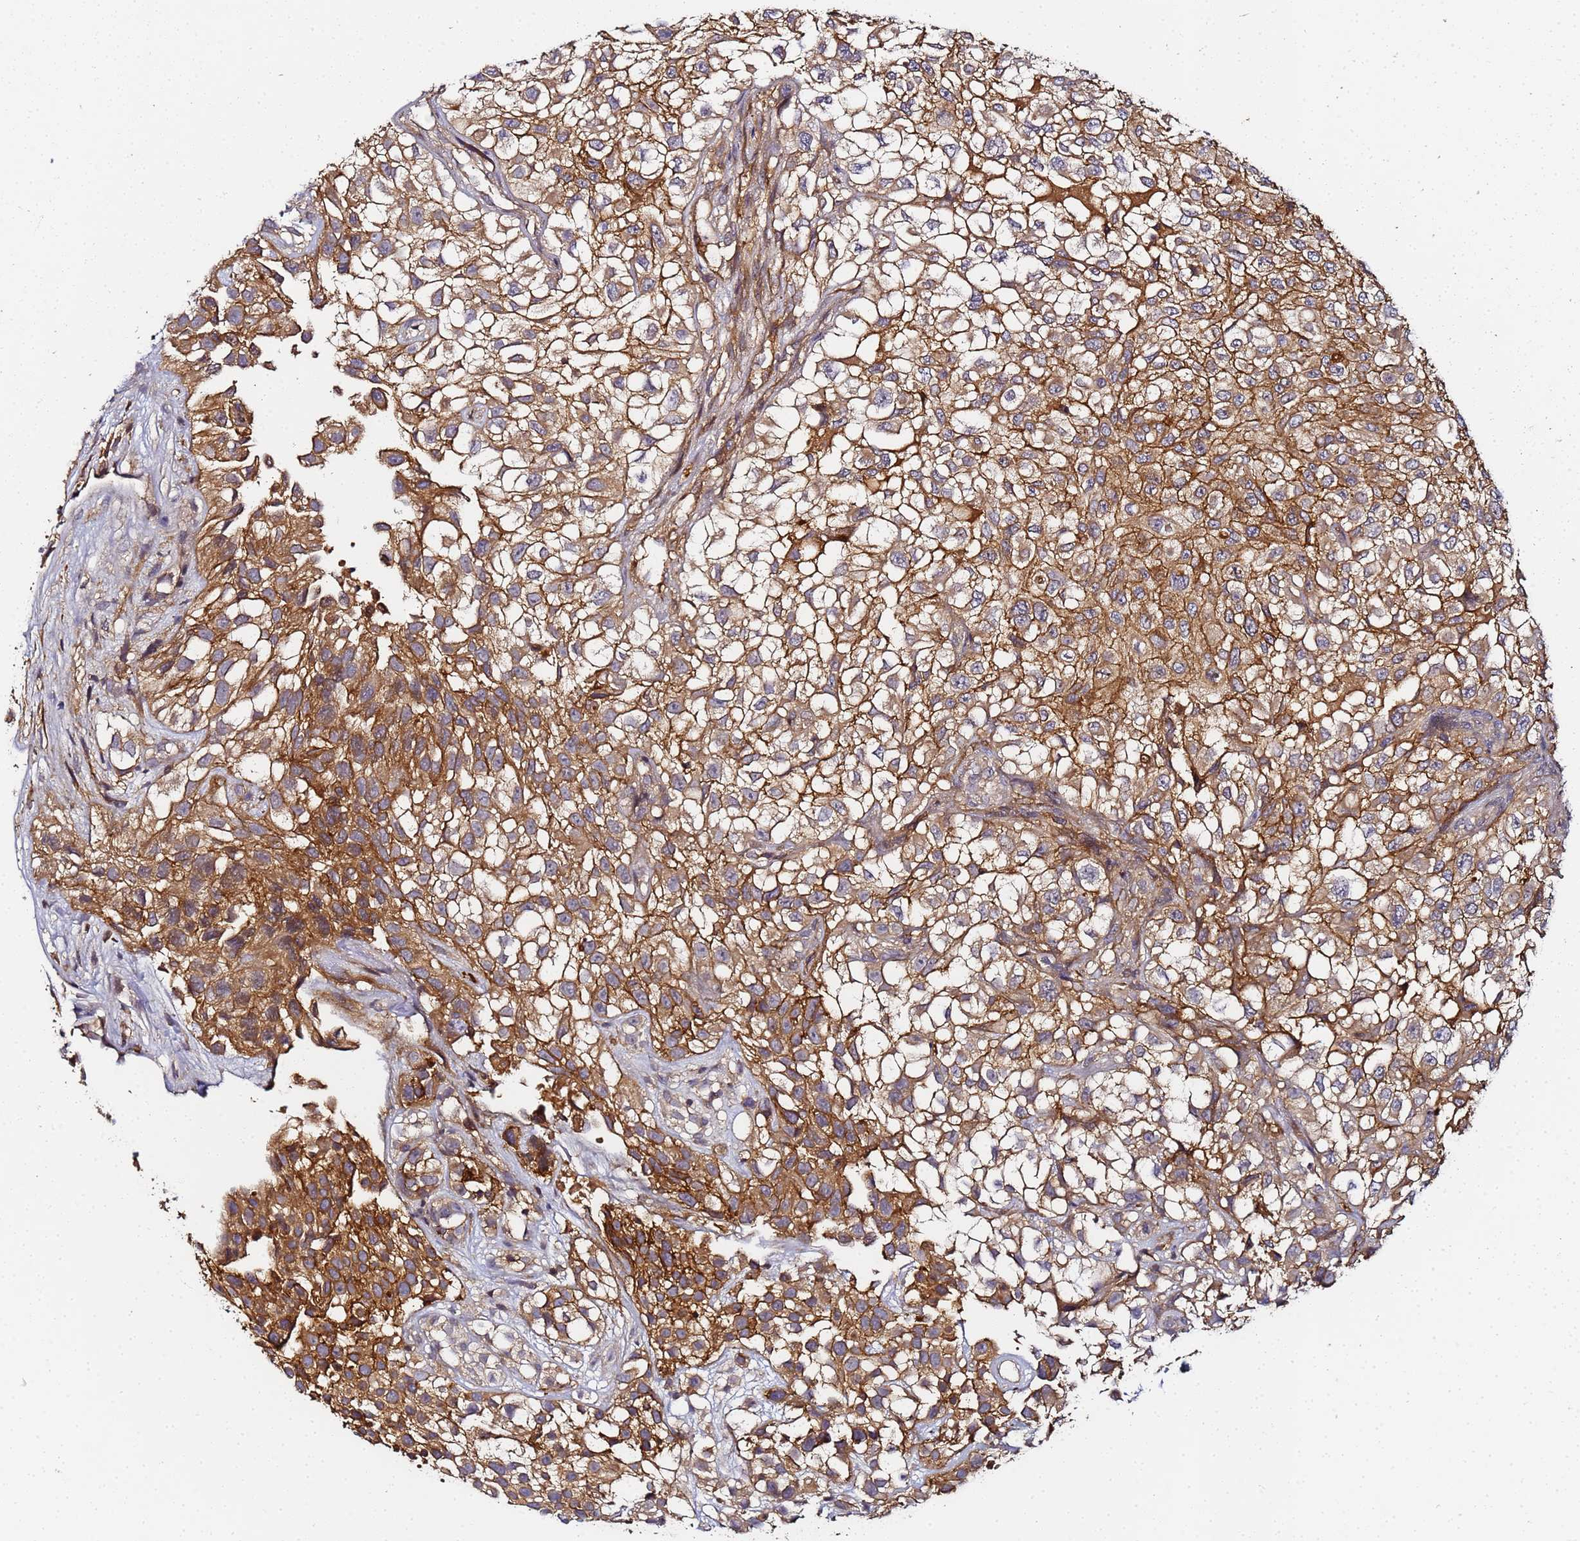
{"staining": {"intensity": "moderate", "quantity": ">75%", "location": "cytoplasmic/membranous"}, "tissue": "urothelial cancer", "cell_type": "Tumor cells", "image_type": "cancer", "snomed": [{"axis": "morphology", "description": "Urothelial carcinoma, High grade"}, {"axis": "topography", "description": "Urinary bladder"}], "caption": "Urothelial cancer was stained to show a protein in brown. There is medium levels of moderate cytoplasmic/membranous expression in about >75% of tumor cells.", "gene": "LRRC69", "patient": {"sex": "male", "age": 56}}